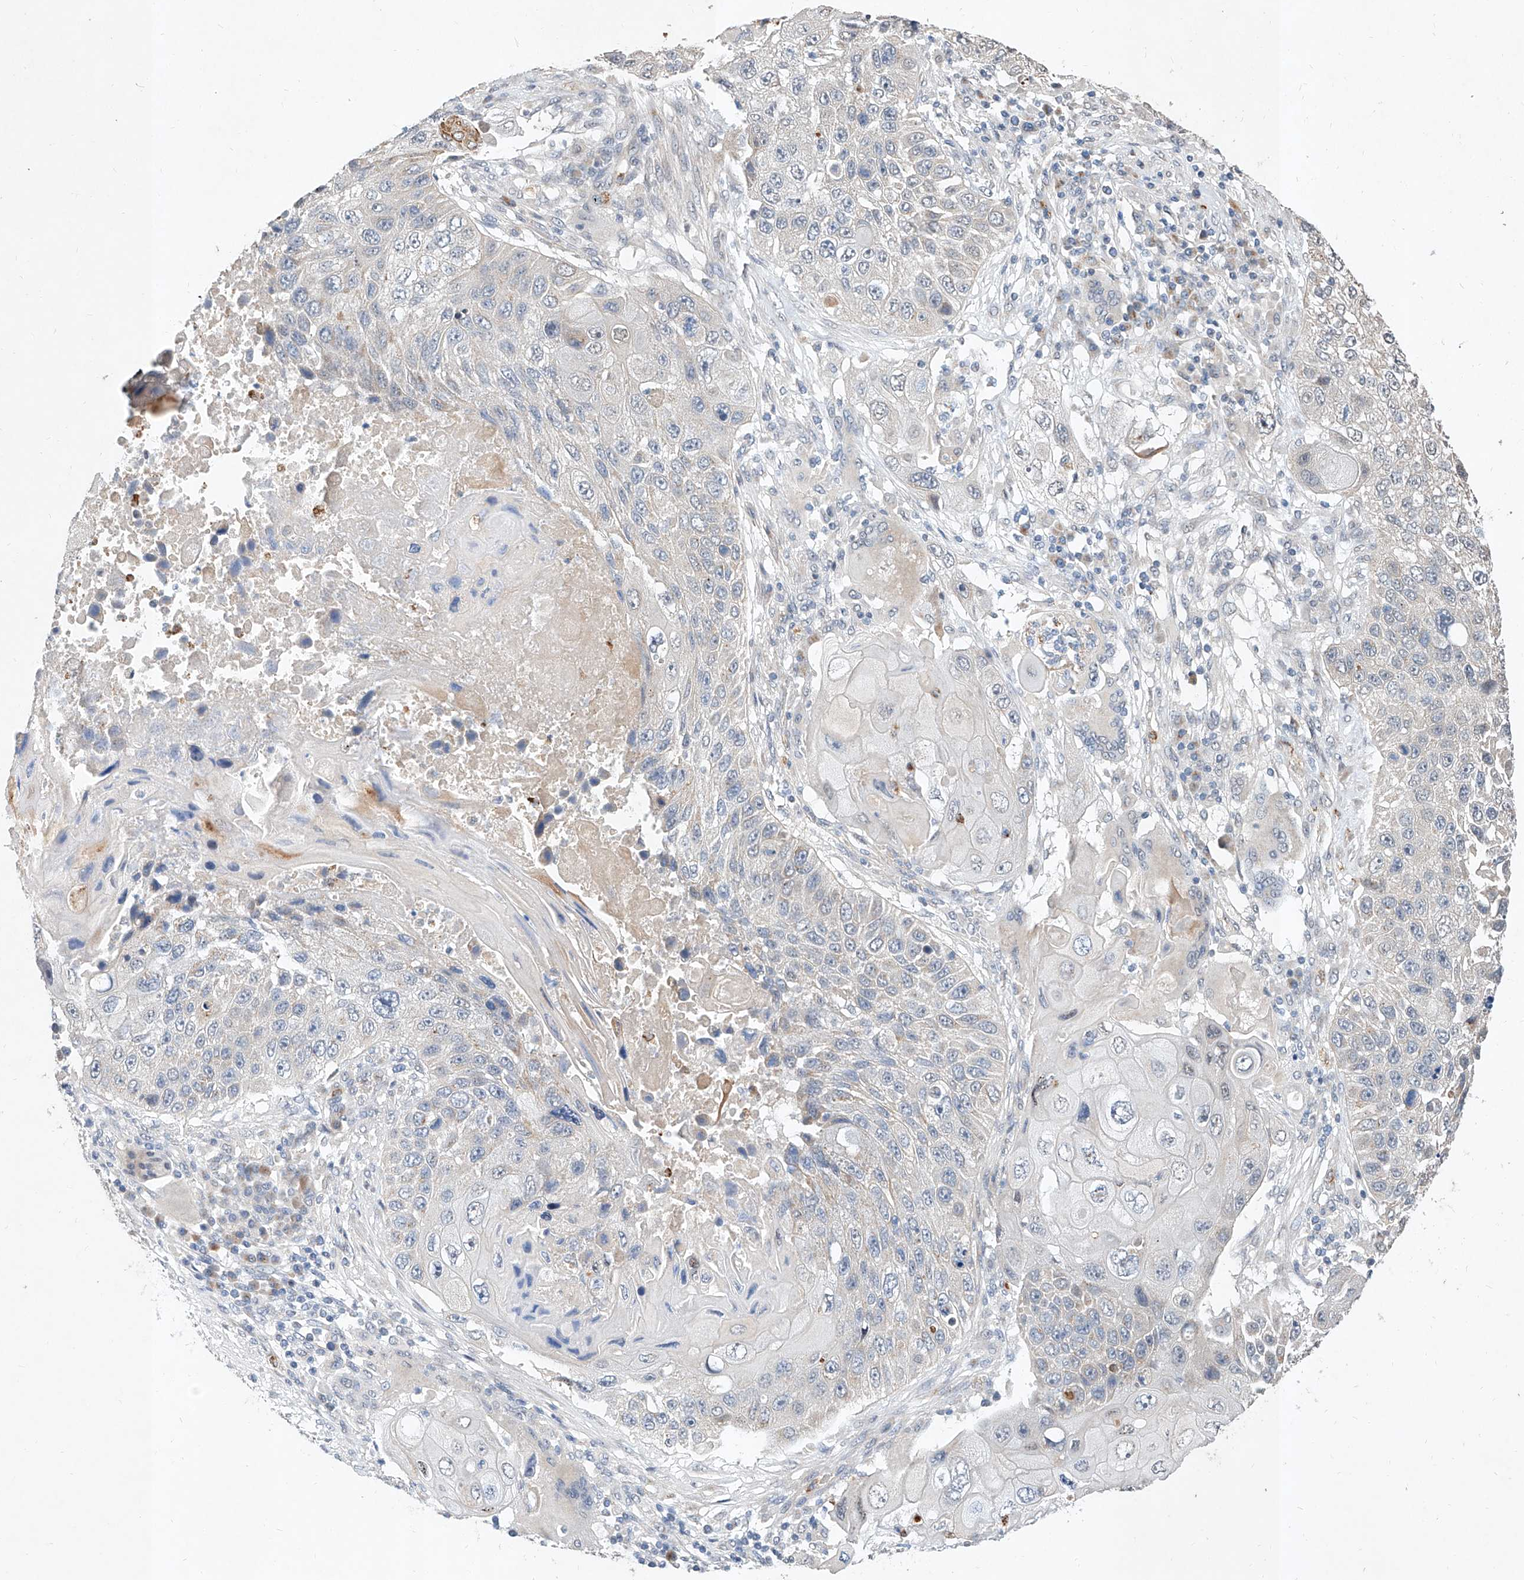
{"staining": {"intensity": "negative", "quantity": "none", "location": "none"}, "tissue": "lung cancer", "cell_type": "Tumor cells", "image_type": "cancer", "snomed": [{"axis": "morphology", "description": "Squamous cell carcinoma, NOS"}, {"axis": "topography", "description": "Lung"}], "caption": "Human lung cancer stained for a protein using immunohistochemistry (IHC) shows no staining in tumor cells.", "gene": "MFSD4B", "patient": {"sex": "male", "age": 61}}